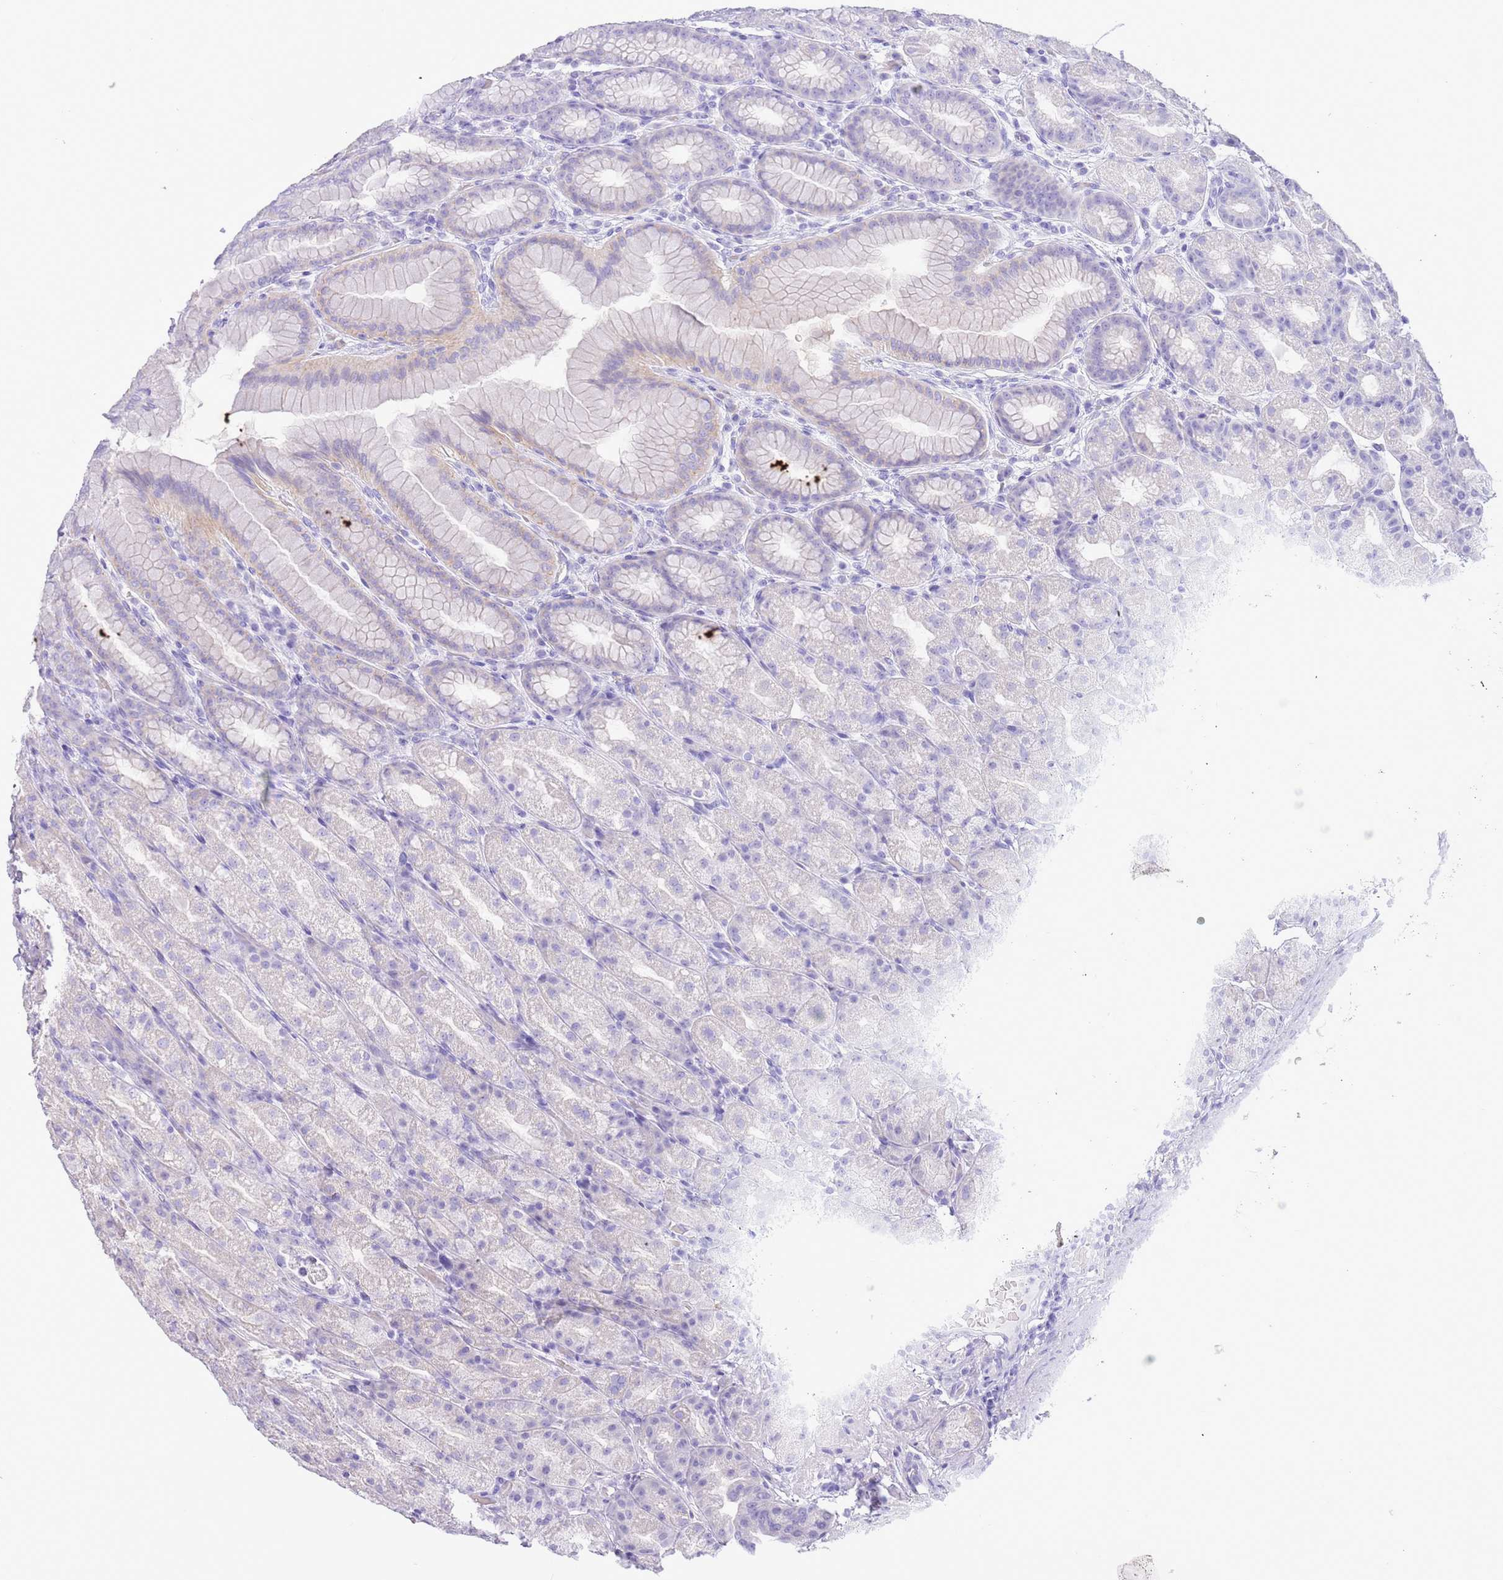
{"staining": {"intensity": "negative", "quantity": "none", "location": "none"}, "tissue": "stomach", "cell_type": "Glandular cells", "image_type": "normal", "snomed": [{"axis": "morphology", "description": "Normal tissue, NOS"}, {"axis": "topography", "description": "Stomach, upper"}, {"axis": "topography", "description": "Stomach"}], "caption": "Immunohistochemistry (IHC) image of unremarkable stomach stained for a protein (brown), which reveals no expression in glandular cells. (Stains: DAB (3,3'-diaminobenzidine) immunohistochemistry (IHC) with hematoxylin counter stain, Microscopy: brightfield microscopy at high magnification).", "gene": "ACR", "patient": {"sex": "male", "age": 68}}